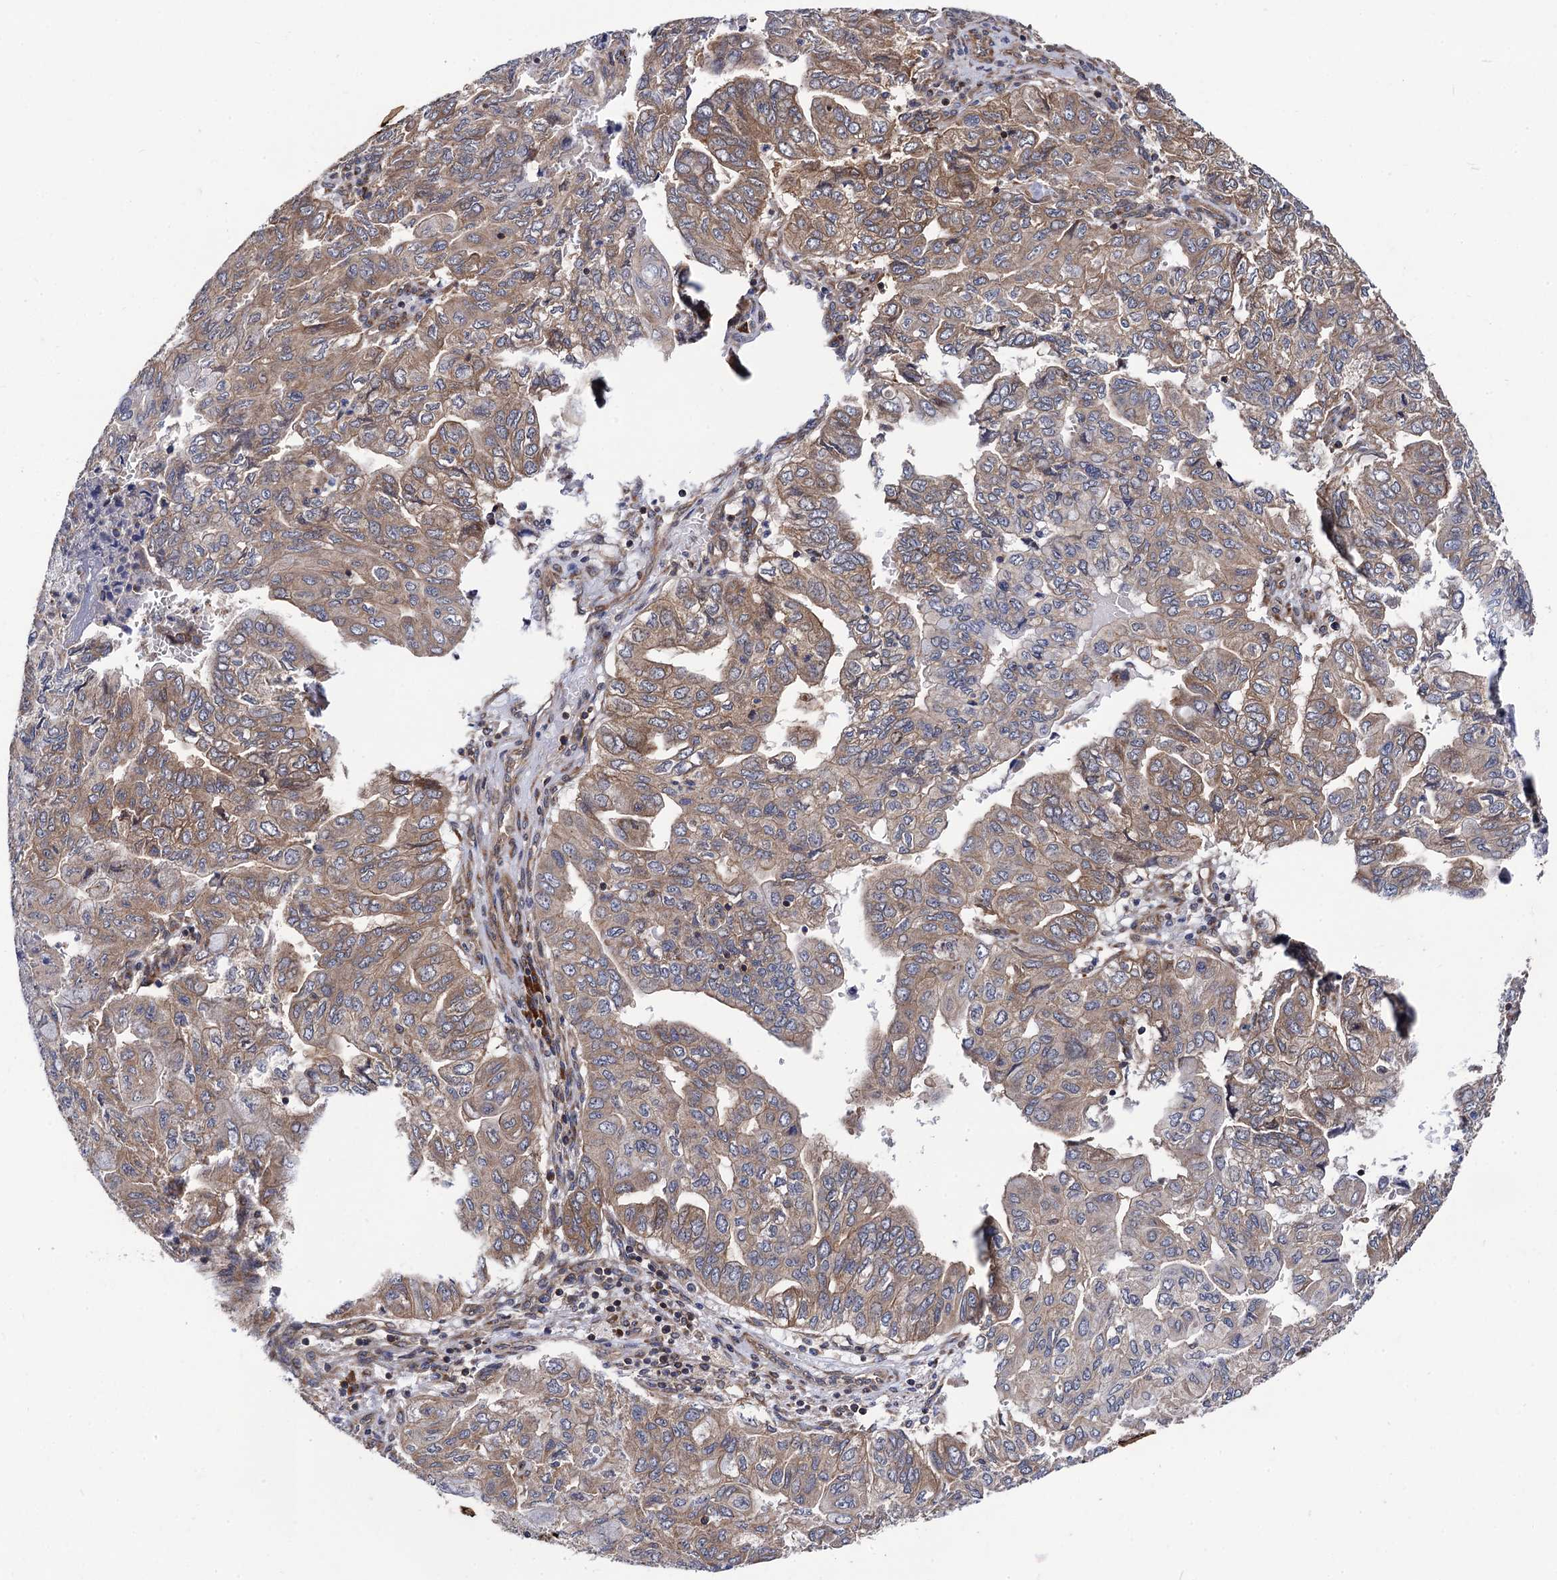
{"staining": {"intensity": "moderate", "quantity": ">75%", "location": "cytoplasmic/membranous"}, "tissue": "pancreatic cancer", "cell_type": "Tumor cells", "image_type": "cancer", "snomed": [{"axis": "morphology", "description": "Adenocarcinoma, NOS"}, {"axis": "topography", "description": "Pancreas"}], "caption": "The micrograph reveals immunohistochemical staining of pancreatic adenocarcinoma. There is moderate cytoplasmic/membranous expression is appreciated in about >75% of tumor cells.", "gene": "DYDC1", "patient": {"sex": "male", "age": 51}}